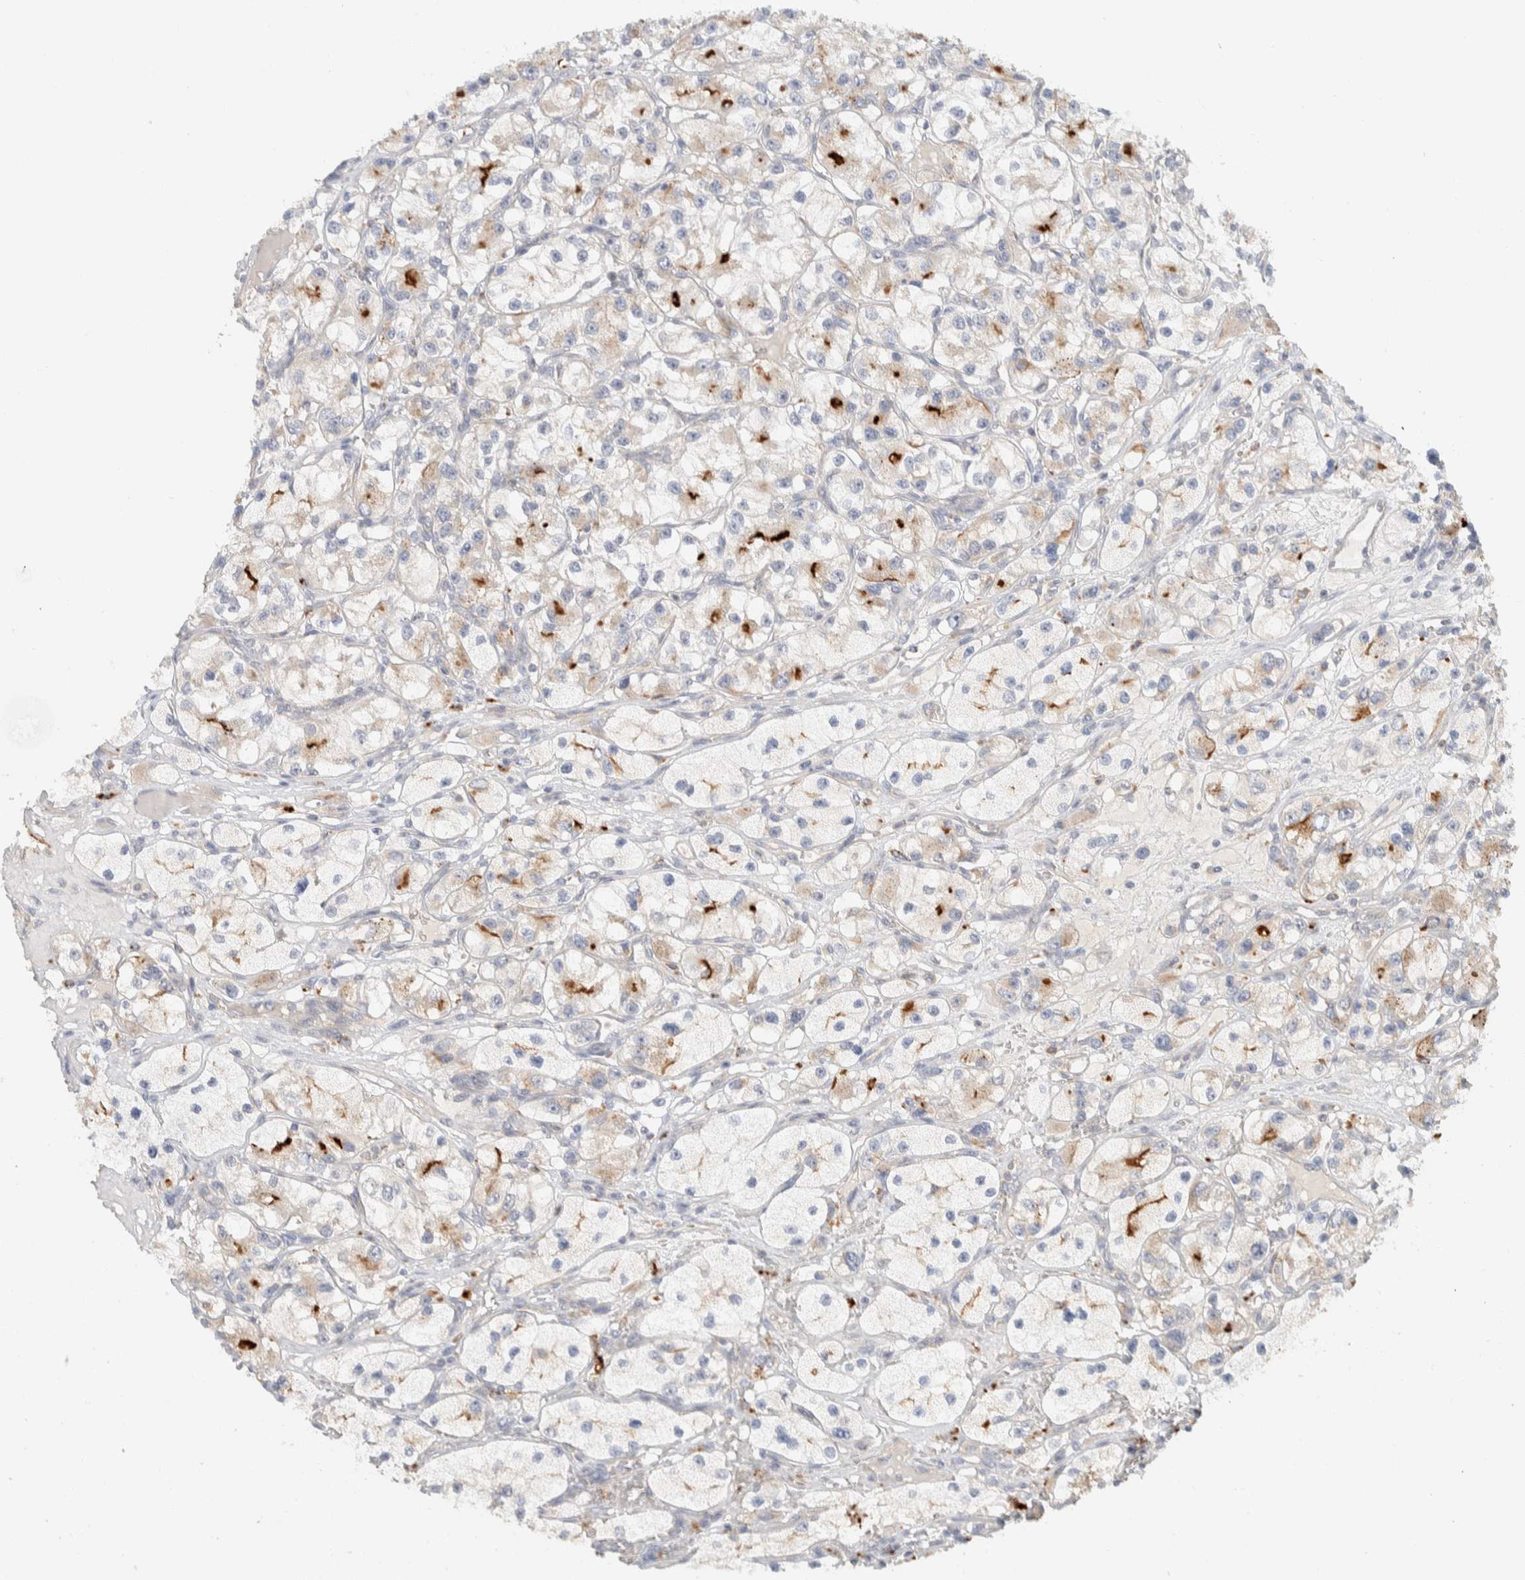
{"staining": {"intensity": "weak", "quantity": "25%-75%", "location": "cytoplasmic/membranous"}, "tissue": "renal cancer", "cell_type": "Tumor cells", "image_type": "cancer", "snomed": [{"axis": "morphology", "description": "Adenocarcinoma, NOS"}, {"axis": "topography", "description": "Kidney"}], "caption": "Protein staining of renal cancer tissue displays weak cytoplasmic/membranous positivity in approximately 25%-75% of tumor cells. The protein of interest is stained brown, and the nuclei are stained in blue (DAB (3,3'-diaminobenzidine) IHC with brightfield microscopy, high magnification).", "gene": "GCLM", "patient": {"sex": "female", "age": 57}}